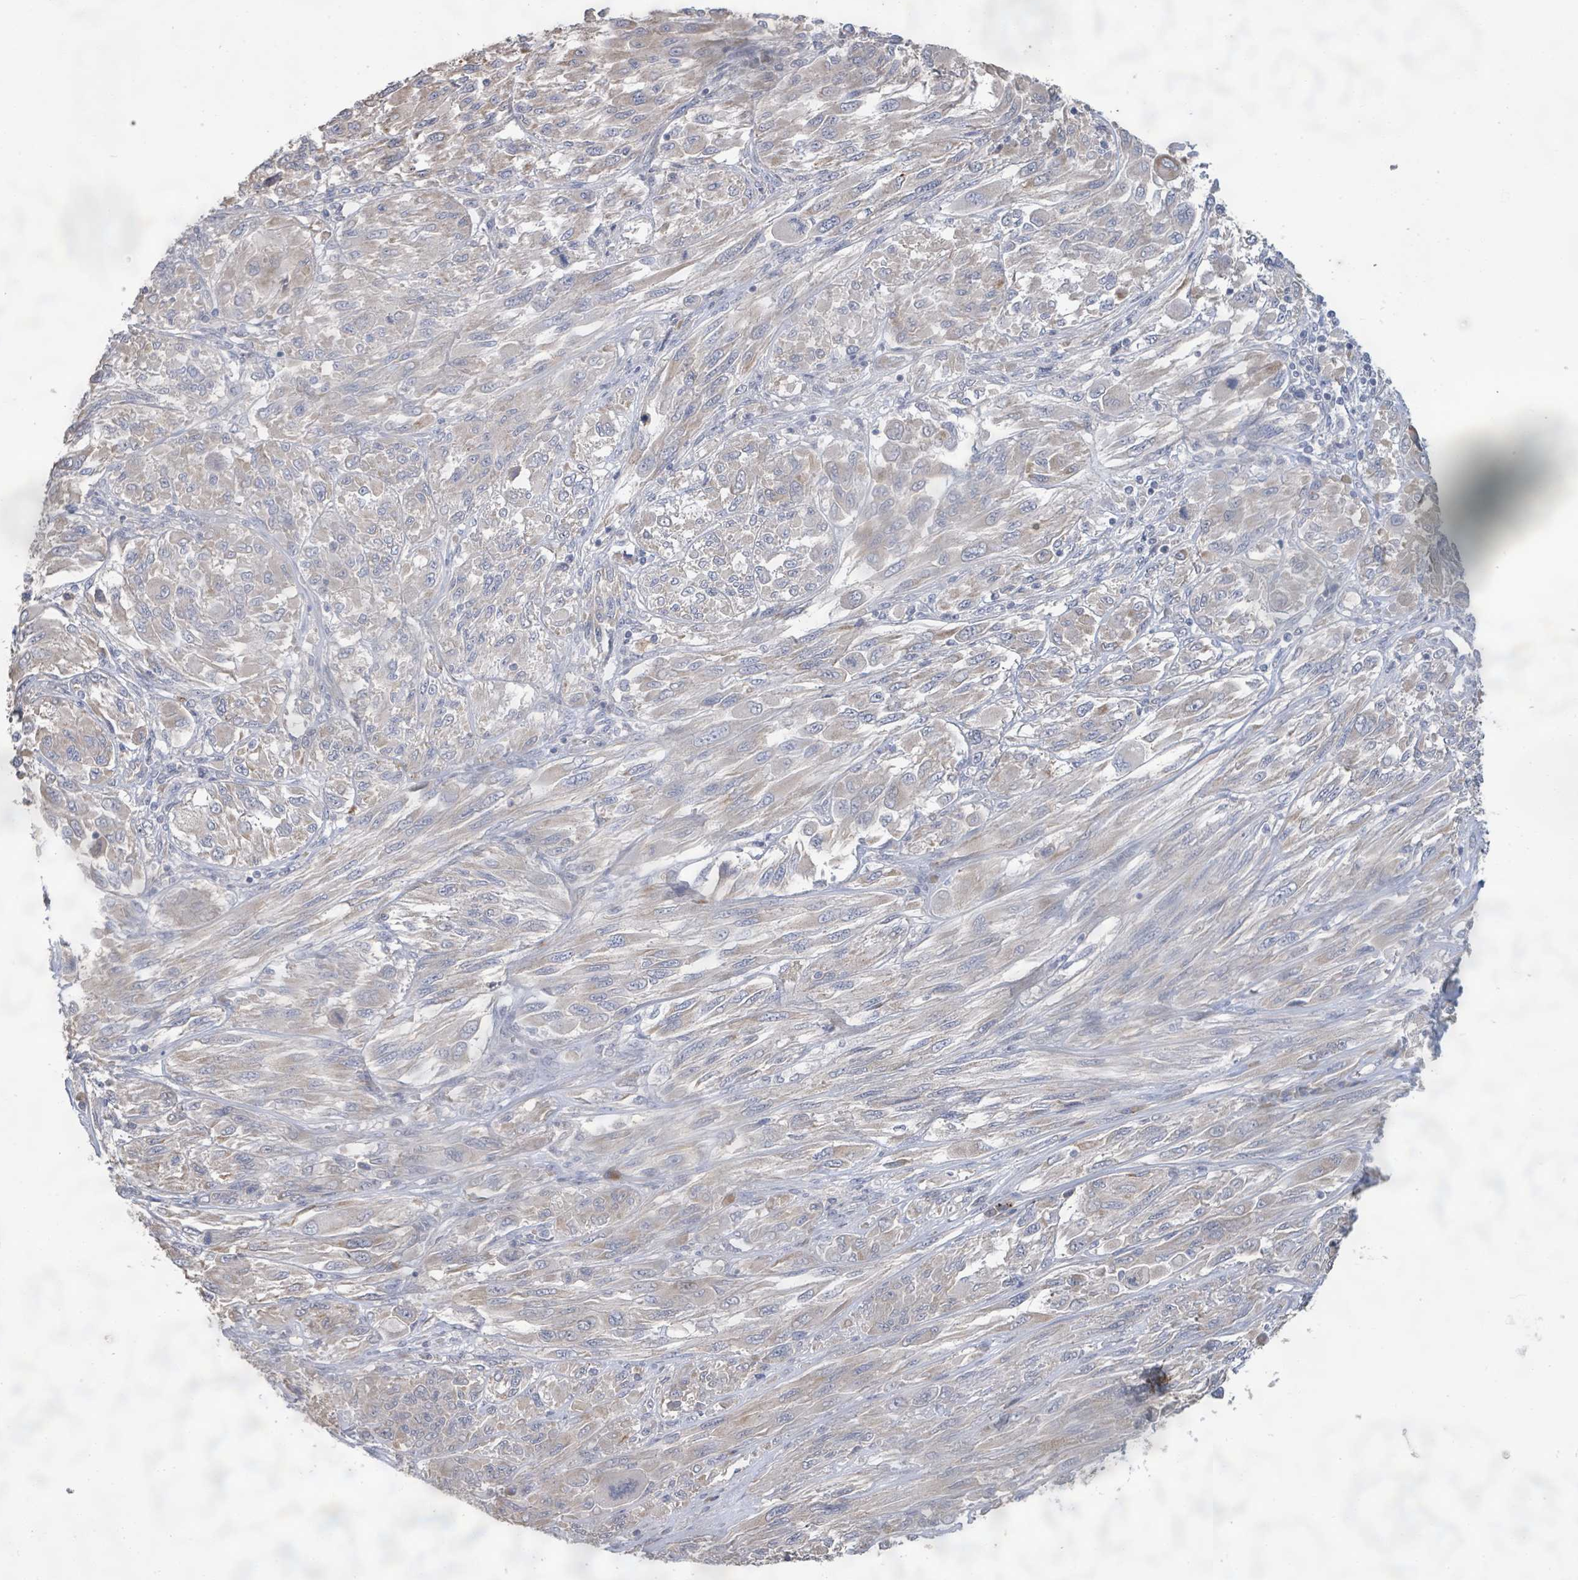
{"staining": {"intensity": "negative", "quantity": "none", "location": "none"}, "tissue": "melanoma", "cell_type": "Tumor cells", "image_type": "cancer", "snomed": [{"axis": "morphology", "description": "Malignant melanoma, NOS"}, {"axis": "topography", "description": "Skin"}], "caption": "This is an IHC image of human melanoma. There is no staining in tumor cells.", "gene": "KCNS2", "patient": {"sex": "female", "age": 91}}